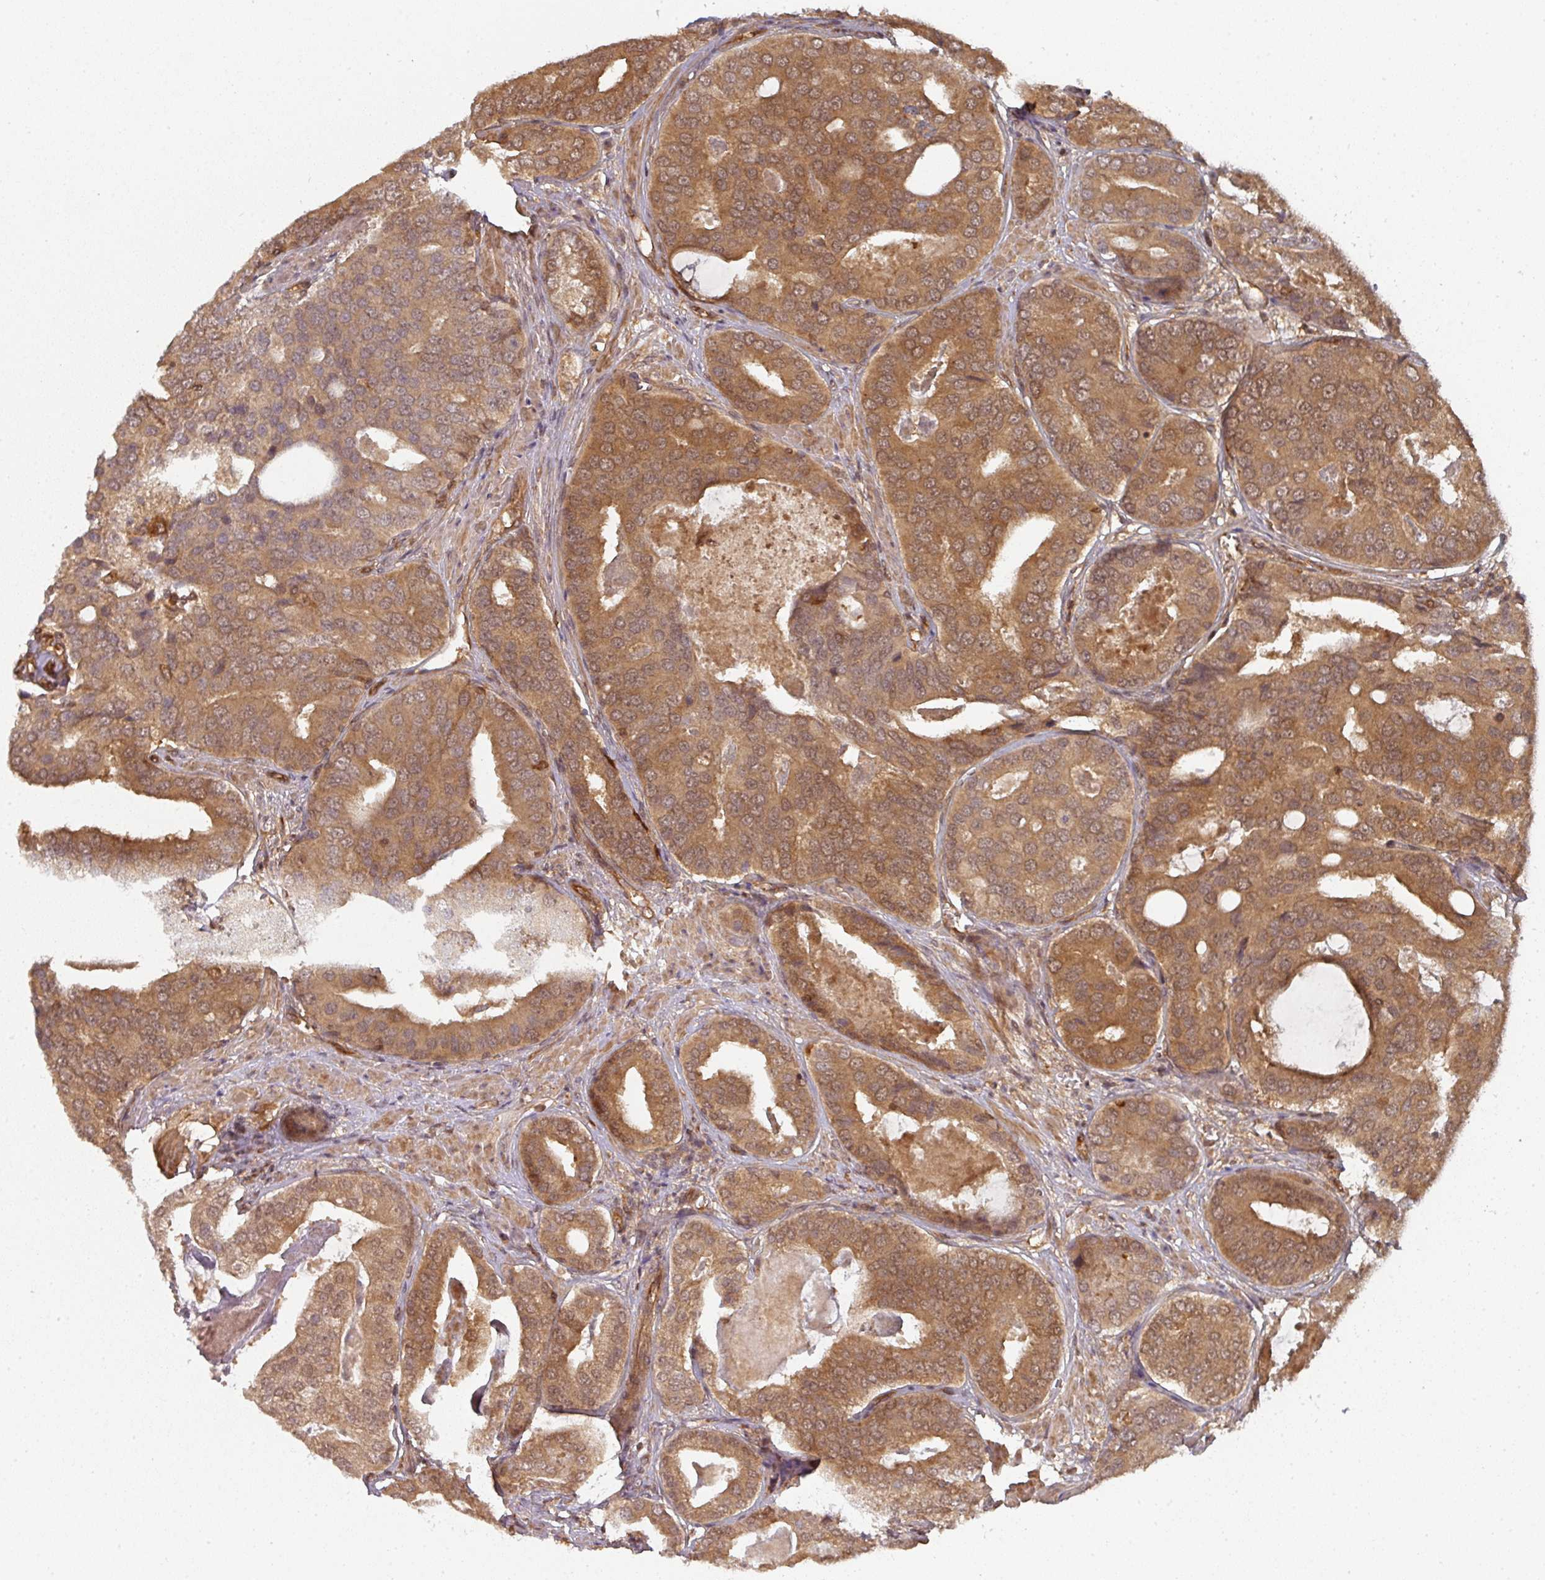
{"staining": {"intensity": "moderate", "quantity": ">75%", "location": "cytoplasmic/membranous"}, "tissue": "prostate cancer", "cell_type": "Tumor cells", "image_type": "cancer", "snomed": [{"axis": "morphology", "description": "Adenocarcinoma, High grade"}, {"axis": "topography", "description": "Prostate"}], "caption": "Tumor cells display medium levels of moderate cytoplasmic/membranous positivity in about >75% of cells in human prostate cancer (adenocarcinoma (high-grade)).", "gene": "EIF4EBP2", "patient": {"sex": "male", "age": 71}}